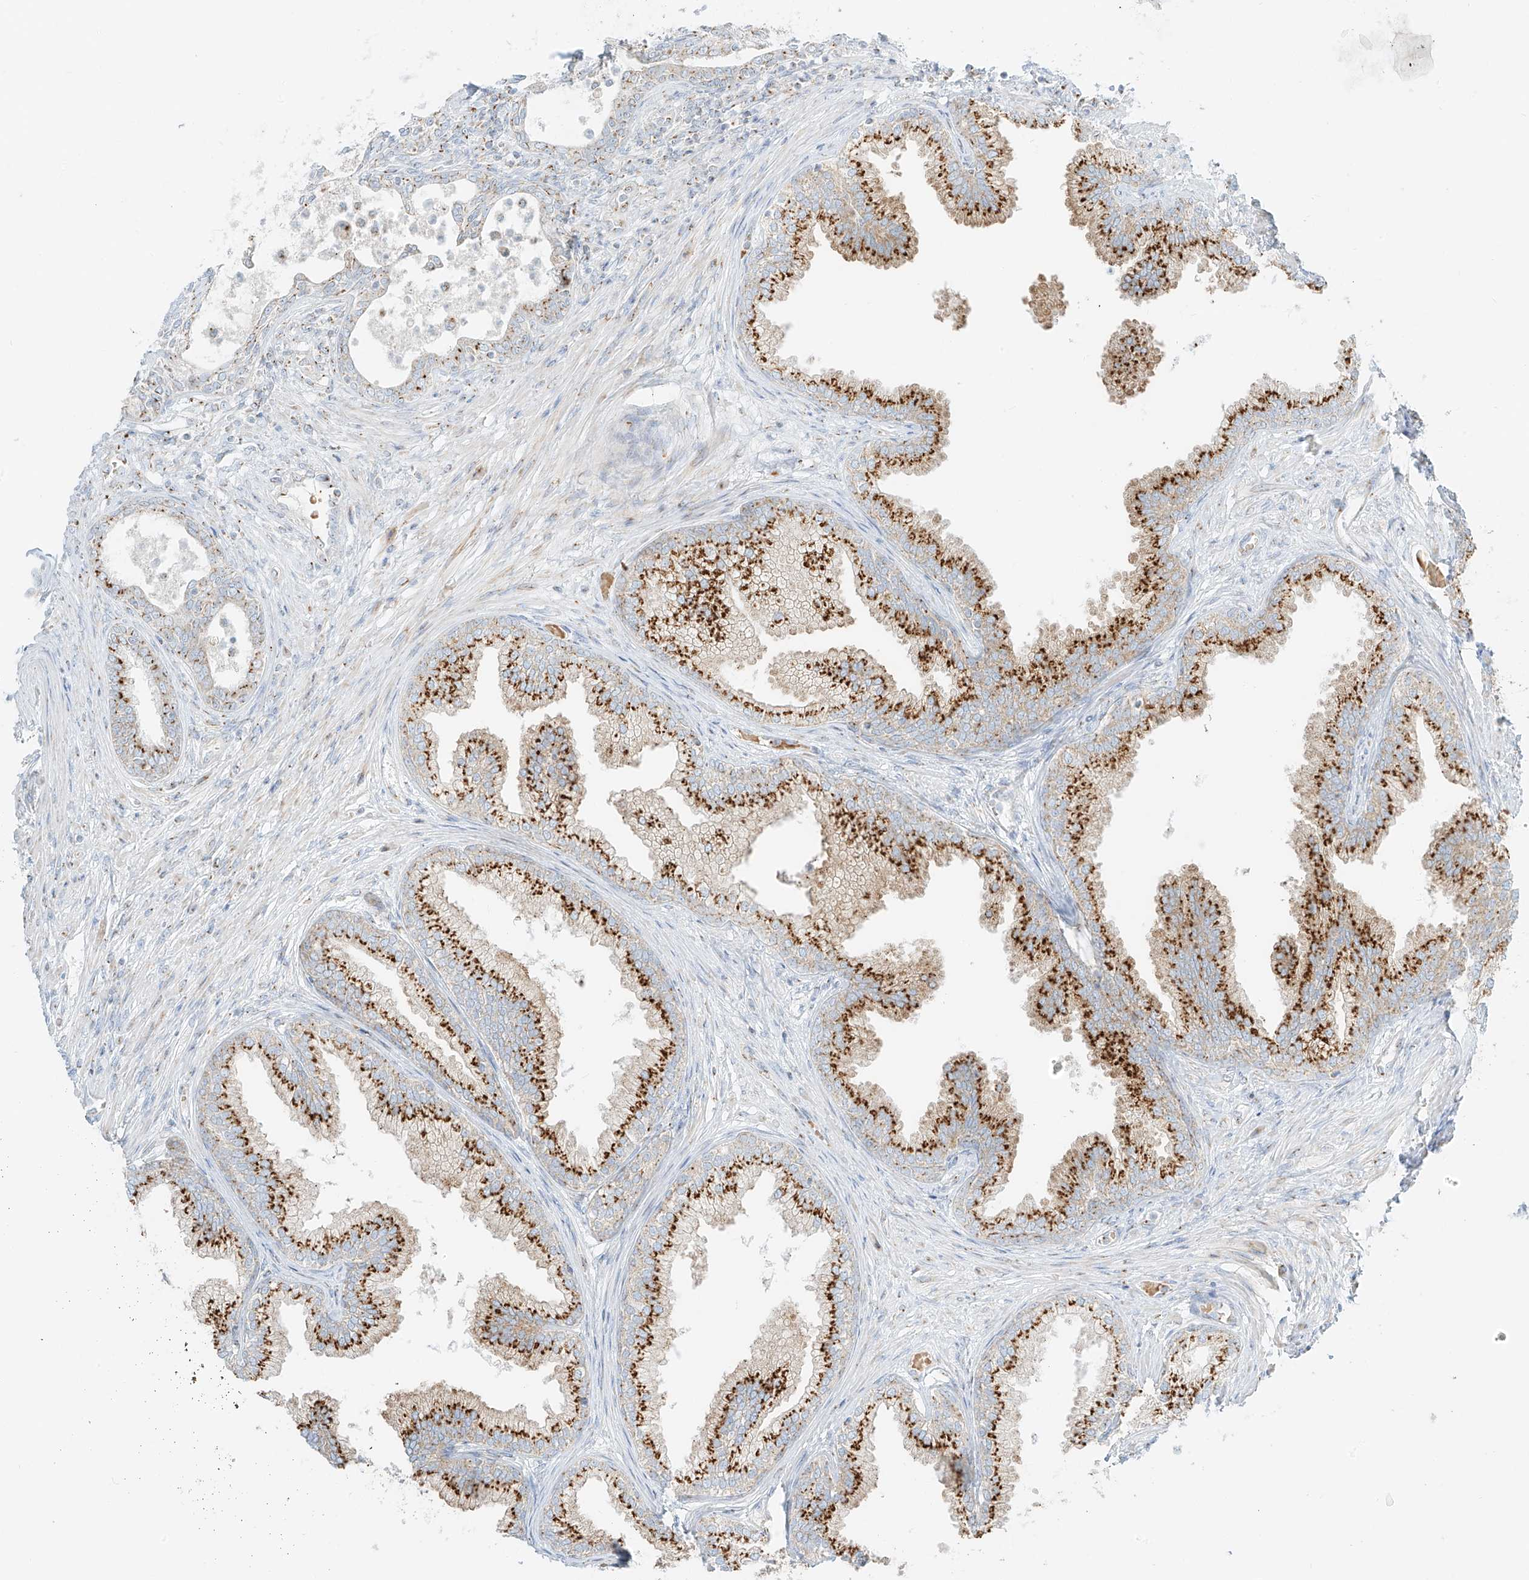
{"staining": {"intensity": "strong", "quantity": ">75%", "location": "cytoplasmic/membranous"}, "tissue": "prostate", "cell_type": "Glandular cells", "image_type": "normal", "snomed": [{"axis": "morphology", "description": "Normal tissue, NOS"}, {"axis": "topography", "description": "Prostate"}], "caption": "High-magnification brightfield microscopy of benign prostate stained with DAB (brown) and counterstained with hematoxylin (blue). glandular cells exhibit strong cytoplasmic/membranous staining is identified in about>75% of cells. The protein of interest is stained brown, and the nuclei are stained in blue (DAB IHC with brightfield microscopy, high magnification).", "gene": "TMEM87B", "patient": {"sex": "male", "age": 76}}